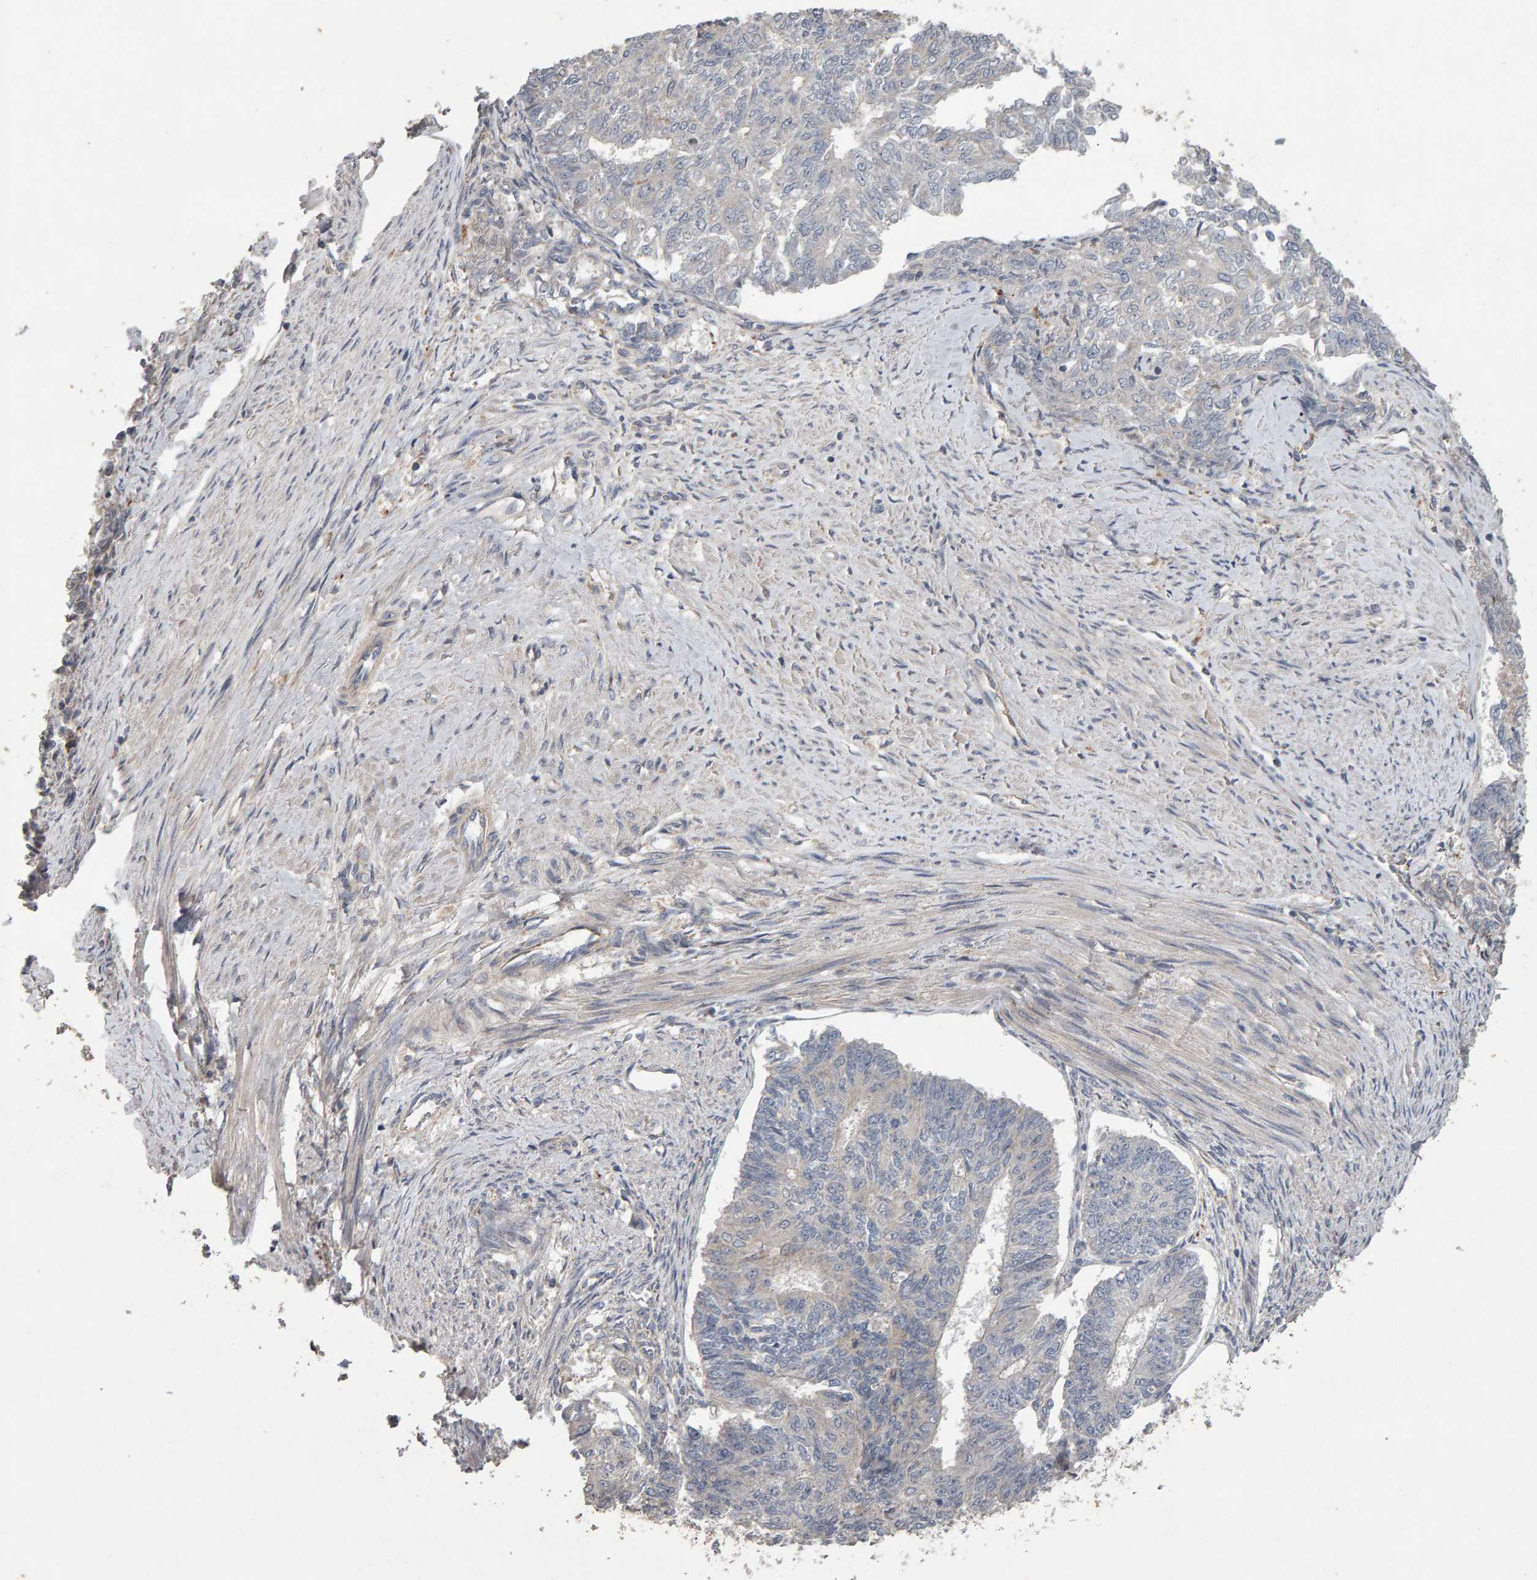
{"staining": {"intensity": "negative", "quantity": "none", "location": "none"}, "tissue": "endometrial cancer", "cell_type": "Tumor cells", "image_type": "cancer", "snomed": [{"axis": "morphology", "description": "Adenocarcinoma, NOS"}, {"axis": "topography", "description": "Endometrium"}], "caption": "A photomicrograph of human endometrial cancer (adenocarcinoma) is negative for staining in tumor cells.", "gene": "COASY", "patient": {"sex": "female", "age": 32}}